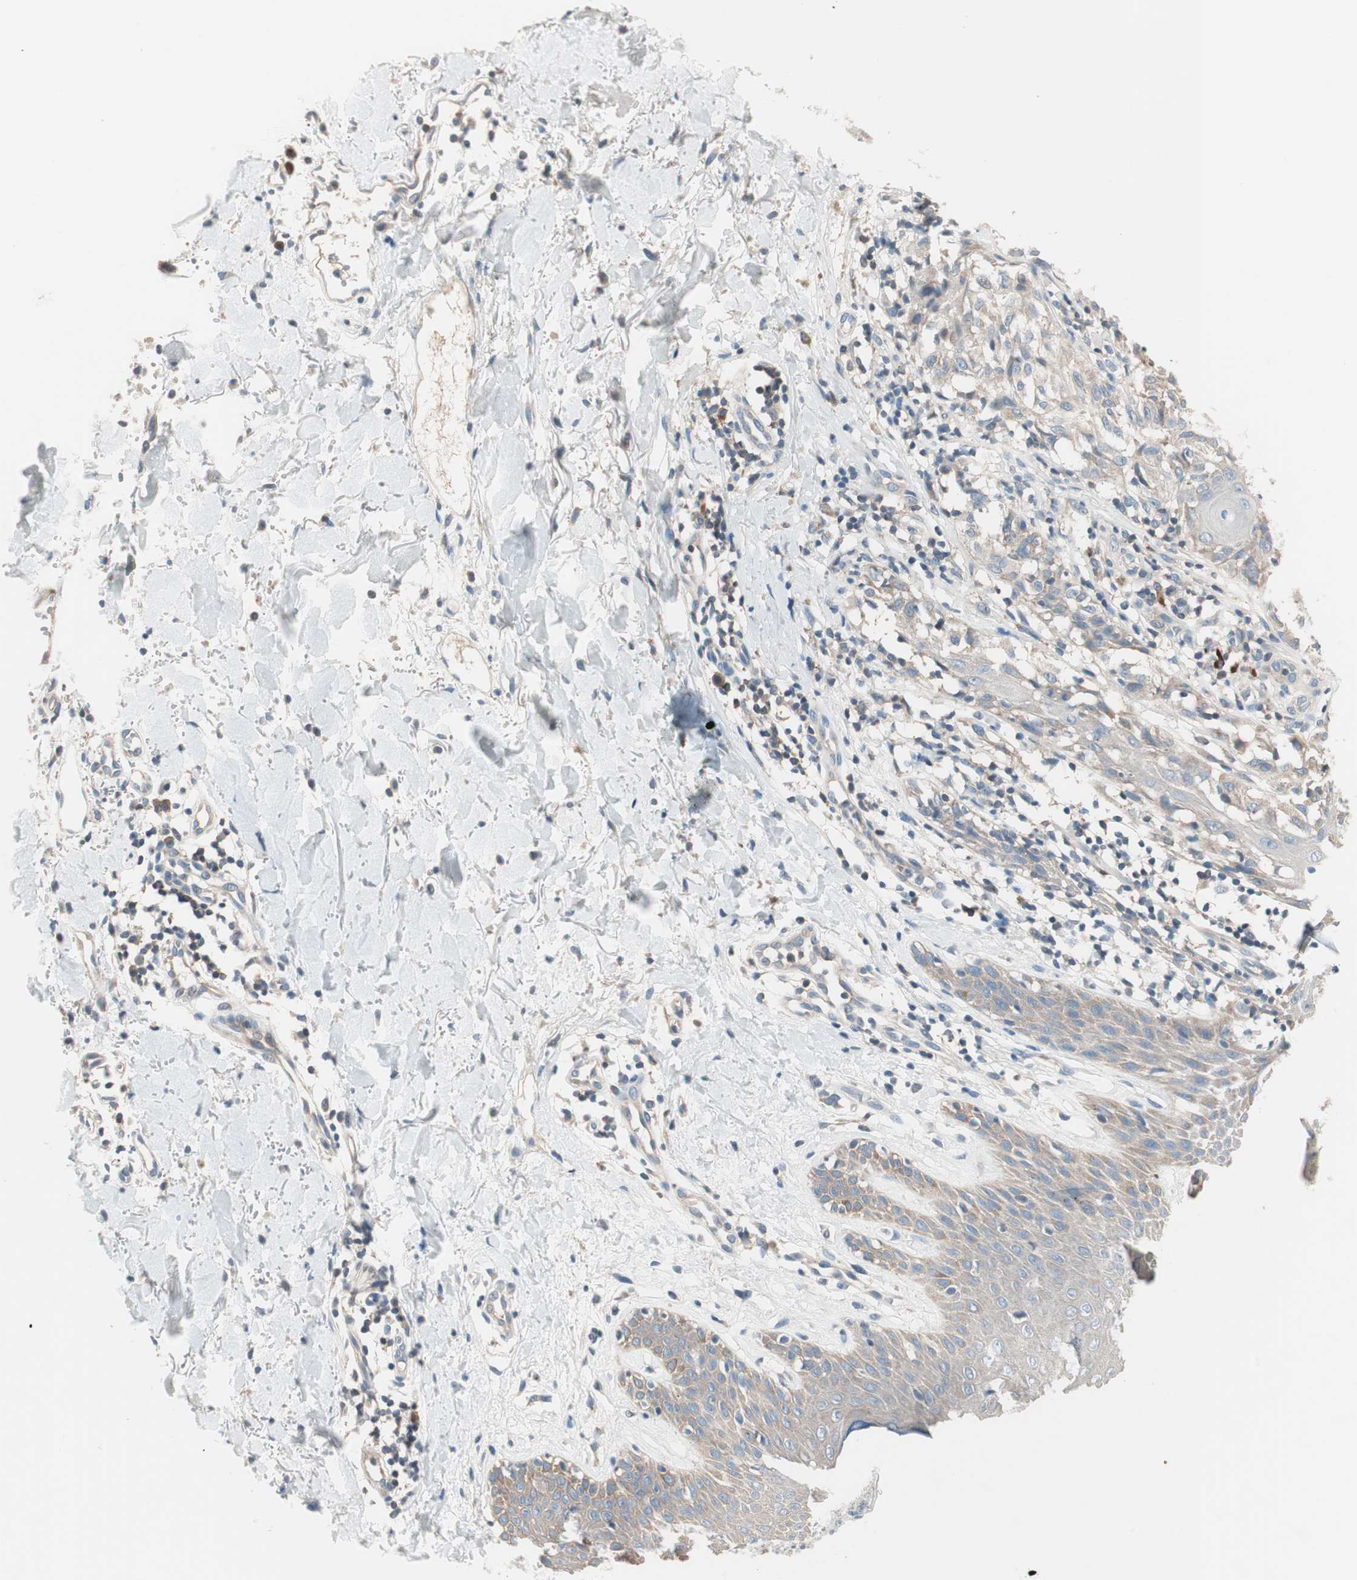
{"staining": {"intensity": "weak", "quantity": "25%-75%", "location": "cytoplasmic/membranous"}, "tissue": "melanoma", "cell_type": "Tumor cells", "image_type": "cancer", "snomed": [{"axis": "morphology", "description": "Malignant melanoma, NOS"}, {"axis": "topography", "description": "Skin"}], "caption": "Brown immunohistochemical staining in melanoma displays weak cytoplasmic/membranous staining in approximately 25%-75% of tumor cells. The protein of interest is stained brown, and the nuclei are stained in blue (DAB (3,3'-diaminobenzidine) IHC with brightfield microscopy, high magnification).", "gene": "RAD54B", "patient": {"sex": "female", "age": 46}}